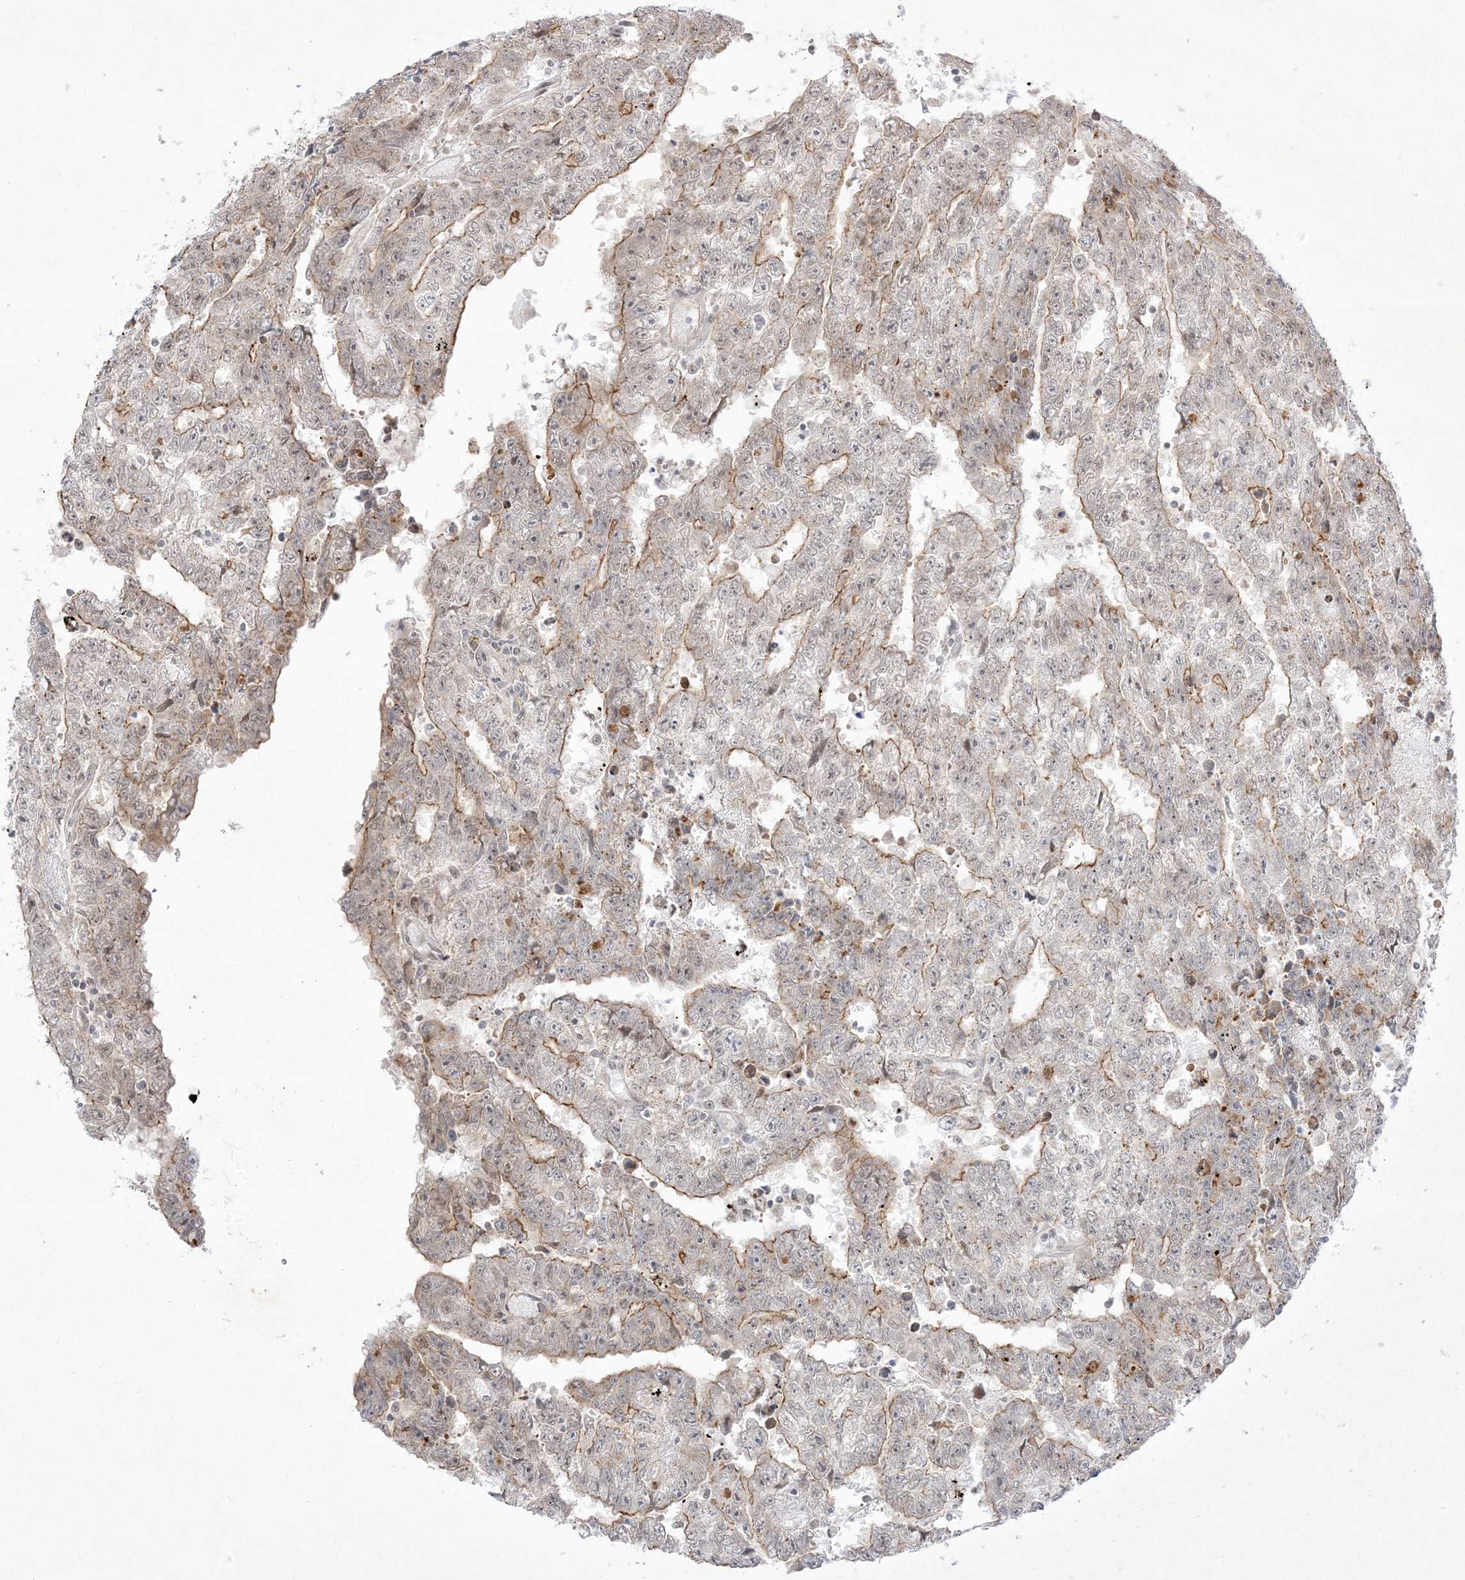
{"staining": {"intensity": "moderate", "quantity": "25%-75%", "location": "cytoplasmic/membranous"}, "tissue": "testis cancer", "cell_type": "Tumor cells", "image_type": "cancer", "snomed": [{"axis": "morphology", "description": "Carcinoma, Embryonal, NOS"}, {"axis": "topography", "description": "Testis"}], "caption": "Immunohistochemical staining of testis cancer (embryonal carcinoma) displays medium levels of moderate cytoplasmic/membranous expression in approximately 25%-75% of tumor cells. (DAB (3,3'-diaminobenzidine) = brown stain, brightfield microscopy at high magnification).", "gene": "PTK6", "patient": {"sex": "male", "age": 25}}